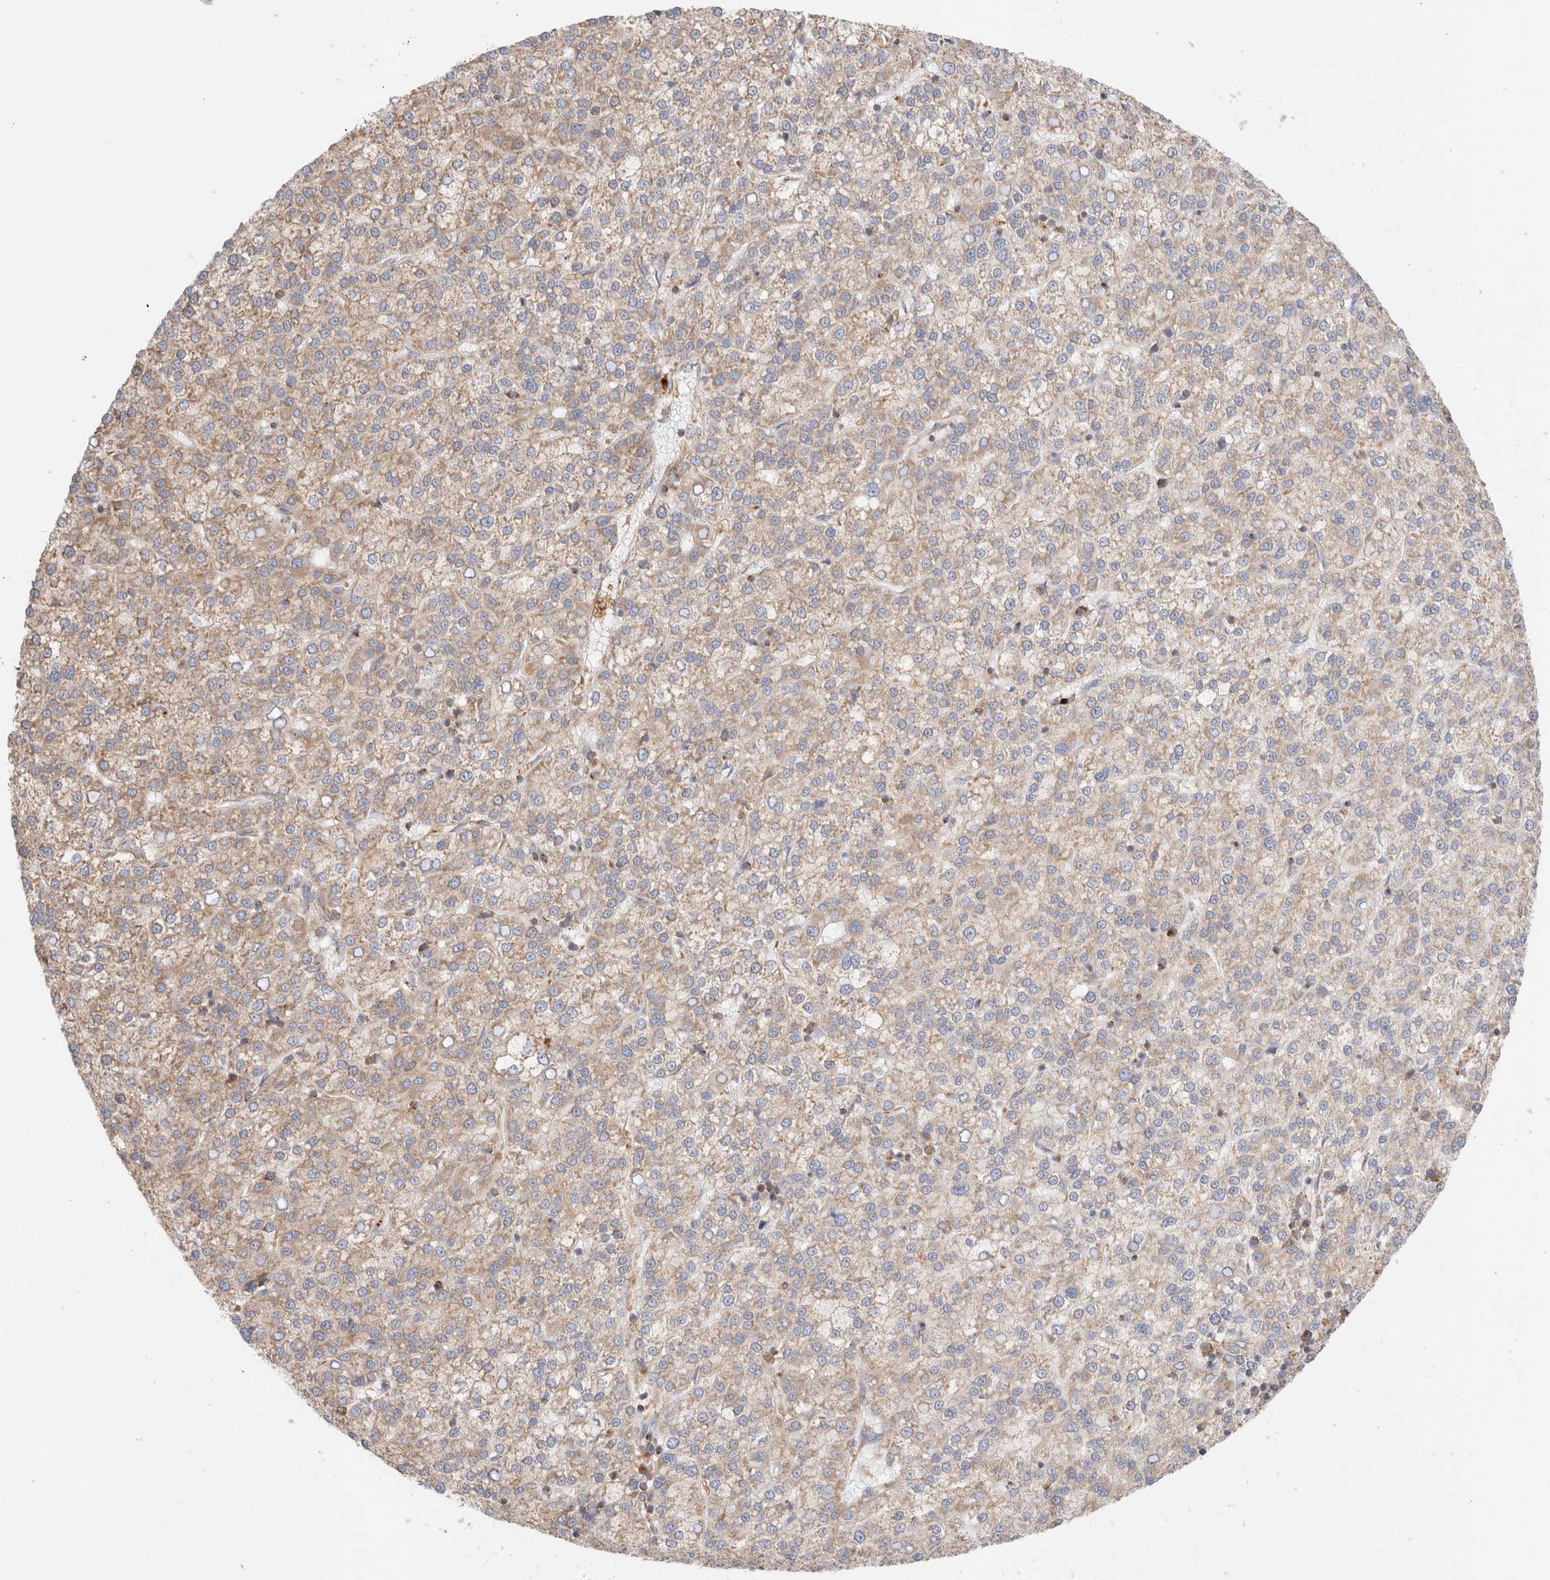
{"staining": {"intensity": "weak", "quantity": "25%-75%", "location": "cytoplasmic/membranous"}, "tissue": "liver cancer", "cell_type": "Tumor cells", "image_type": "cancer", "snomed": [{"axis": "morphology", "description": "Carcinoma, Hepatocellular, NOS"}, {"axis": "topography", "description": "Liver"}], "caption": "An image of liver cancer stained for a protein displays weak cytoplasmic/membranous brown staining in tumor cells. (DAB (3,3'-diaminobenzidine) IHC, brown staining for protein, blue staining for nuclei).", "gene": "UTS2B", "patient": {"sex": "female", "age": 58}}